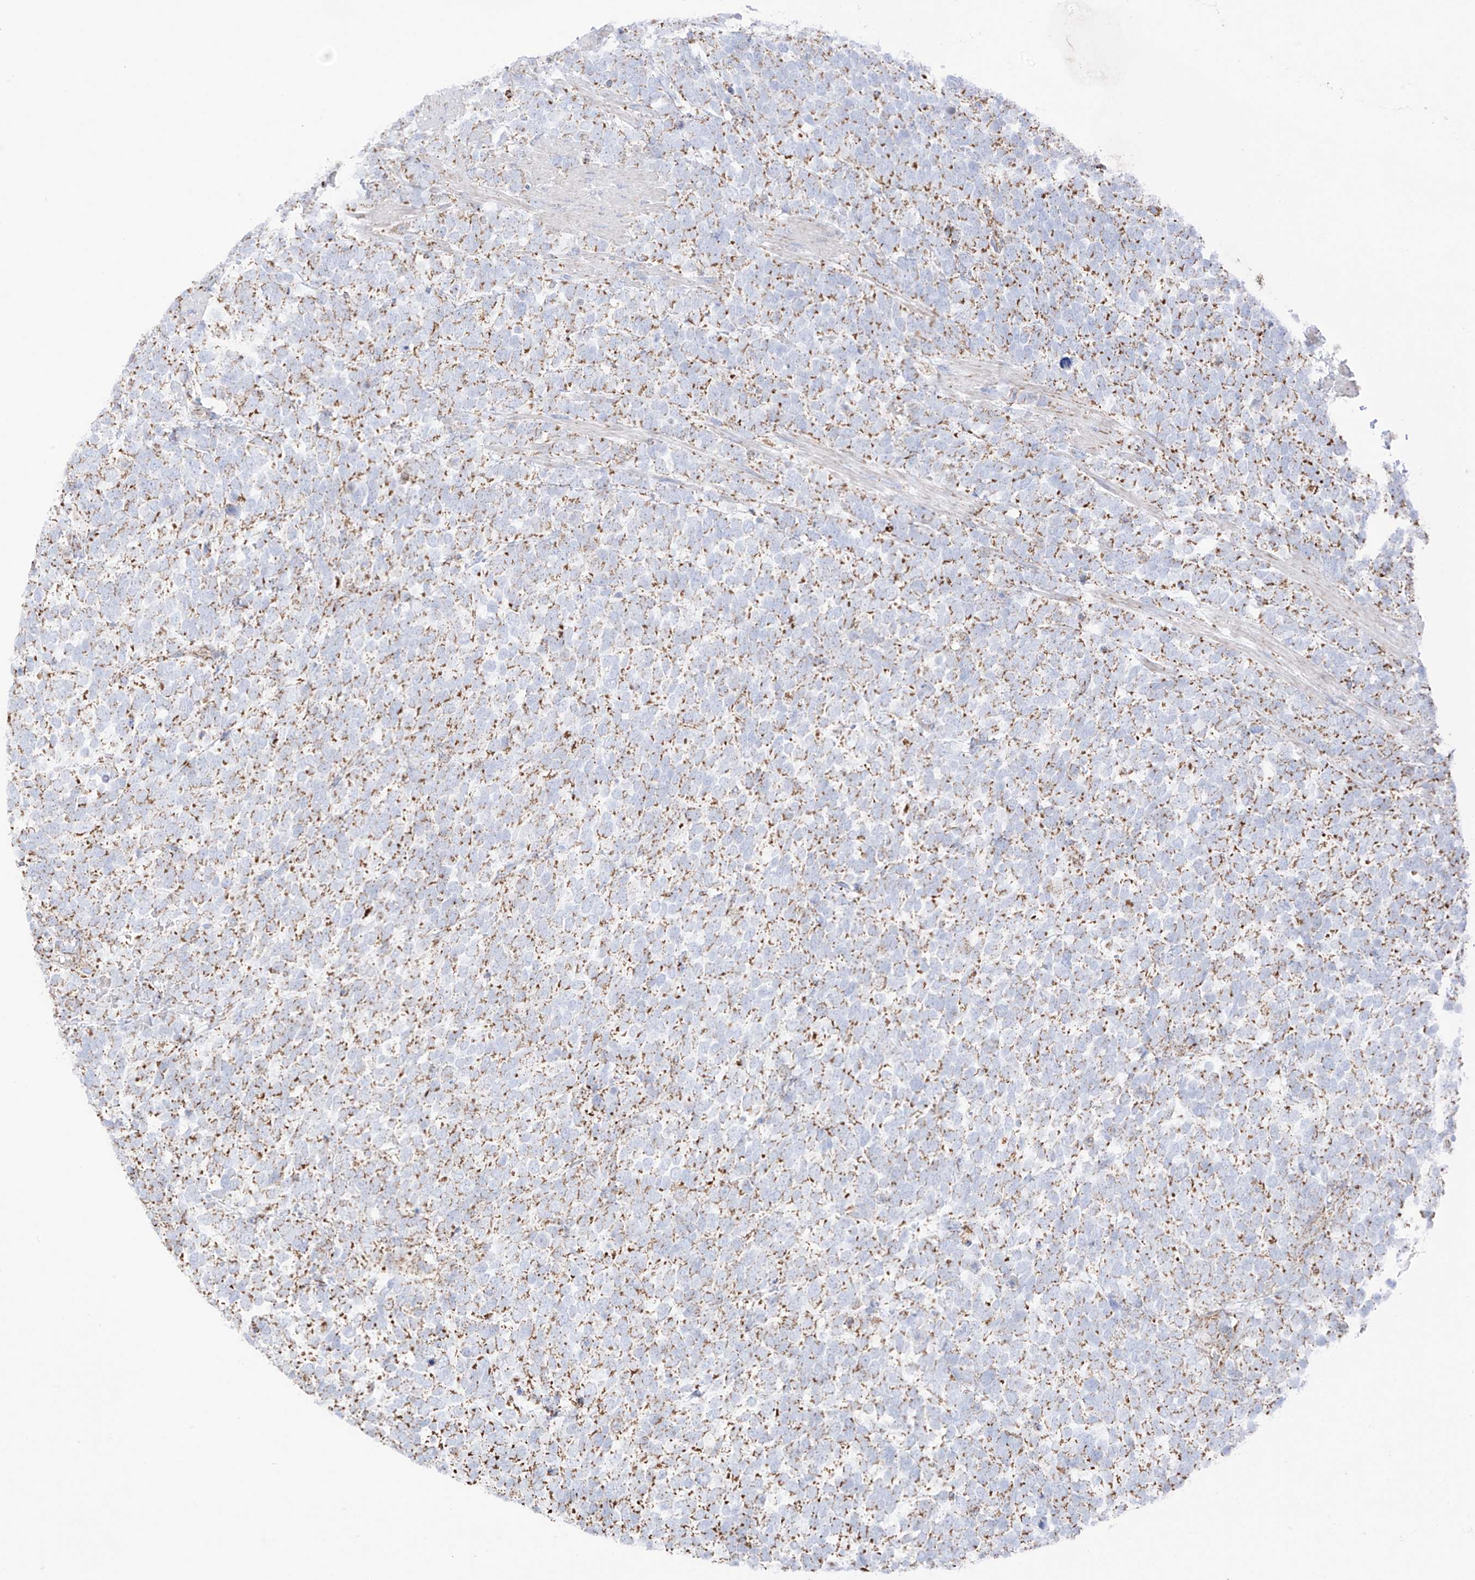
{"staining": {"intensity": "moderate", "quantity": ">75%", "location": "cytoplasmic/membranous"}, "tissue": "urothelial cancer", "cell_type": "Tumor cells", "image_type": "cancer", "snomed": [{"axis": "morphology", "description": "Urothelial carcinoma, High grade"}, {"axis": "topography", "description": "Urinary bladder"}], "caption": "This is an image of IHC staining of urothelial cancer, which shows moderate staining in the cytoplasmic/membranous of tumor cells.", "gene": "XKR3", "patient": {"sex": "female", "age": 82}}